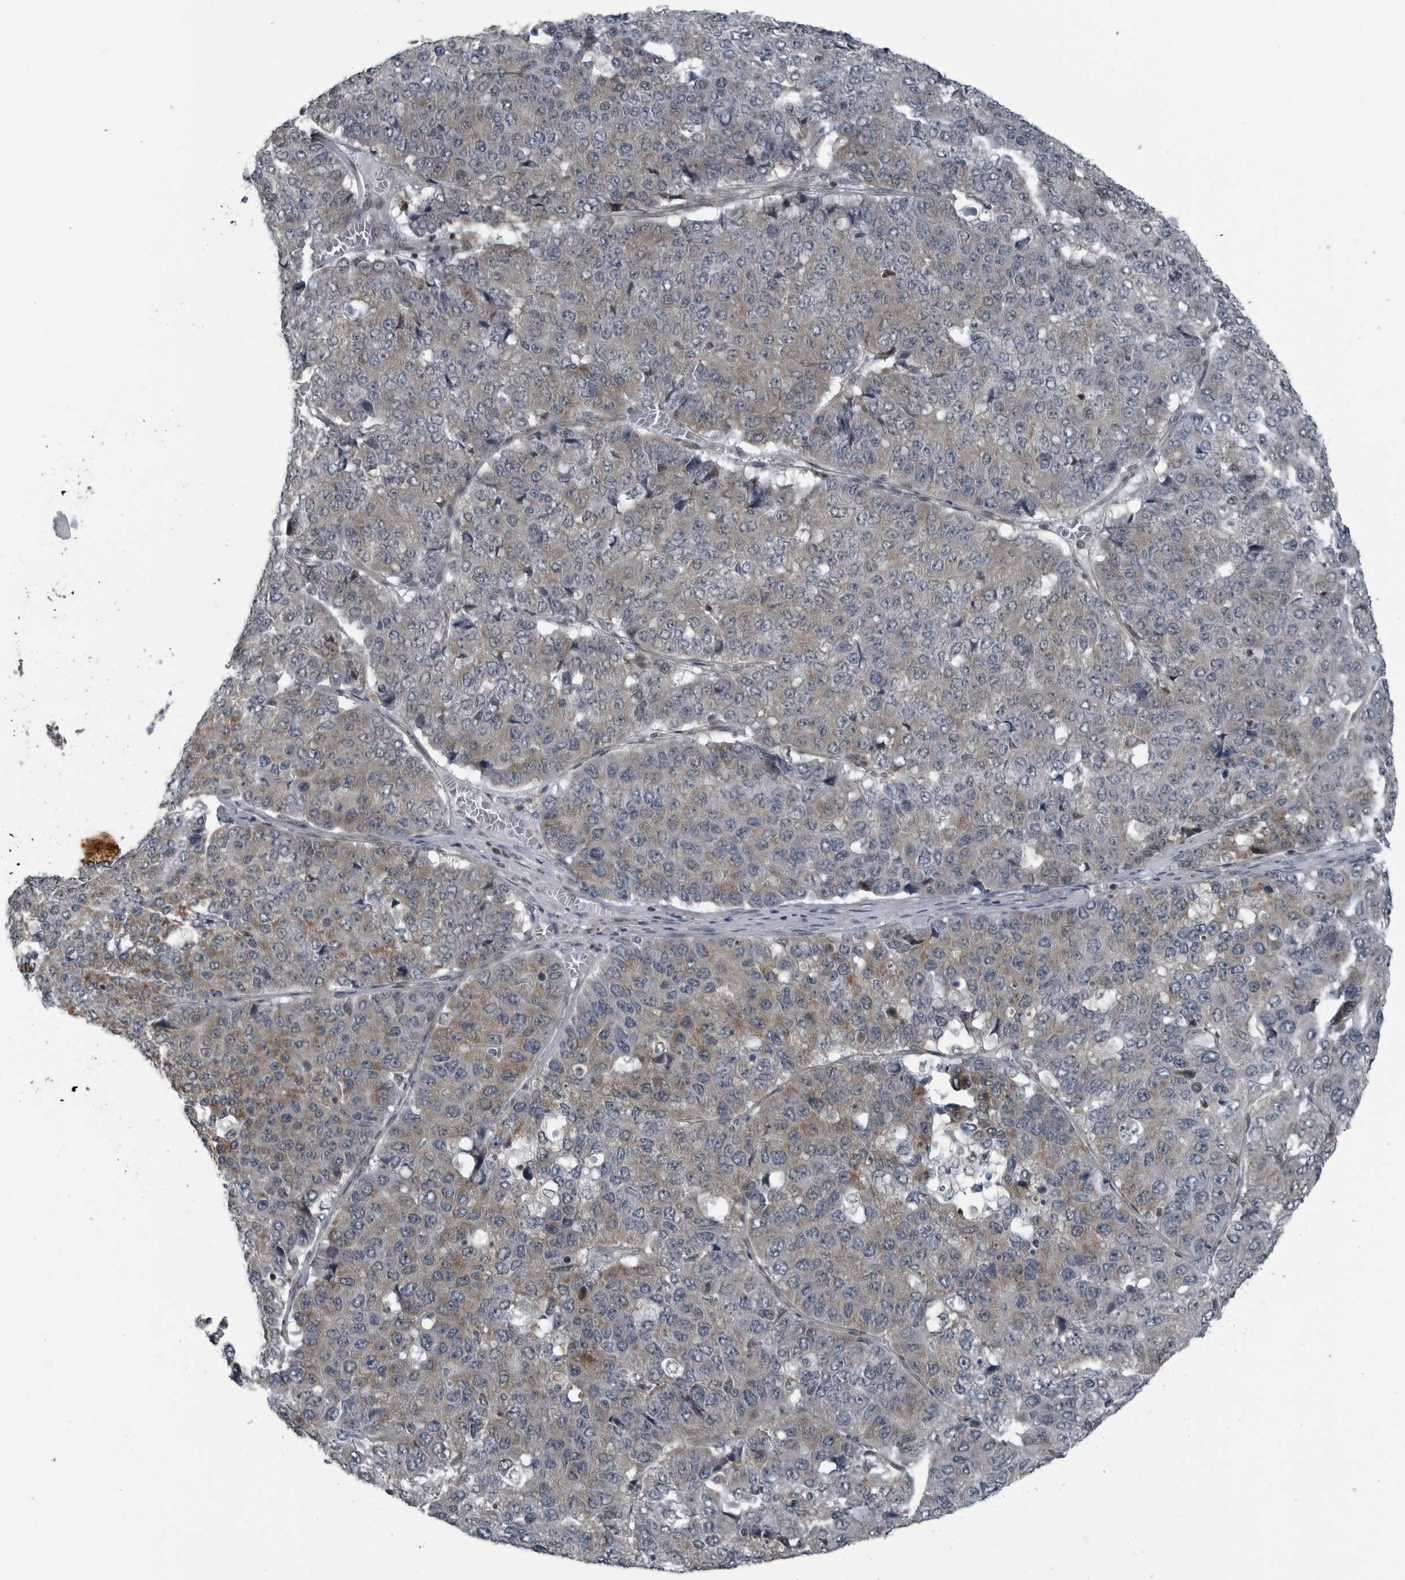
{"staining": {"intensity": "weak", "quantity": "25%-75%", "location": "cytoplasmic/membranous"}, "tissue": "pancreatic cancer", "cell_type": "Tumor cells", "image_type": "cancer", "snomed": [{"axis": "morphology", "description": "Adenocarcinoma, NOS"}, {"axis": "topography", "description": "Pancreas"}], "caption": "Brown immunohistochemical staining in adenocarcinoma (pancreatic) exhibits weak cytoplasmic/membranous positivity in approximately 25%-75% of tumor cells.", "gene": "GAK", "patient": {"sex": "male", "age": 50}}